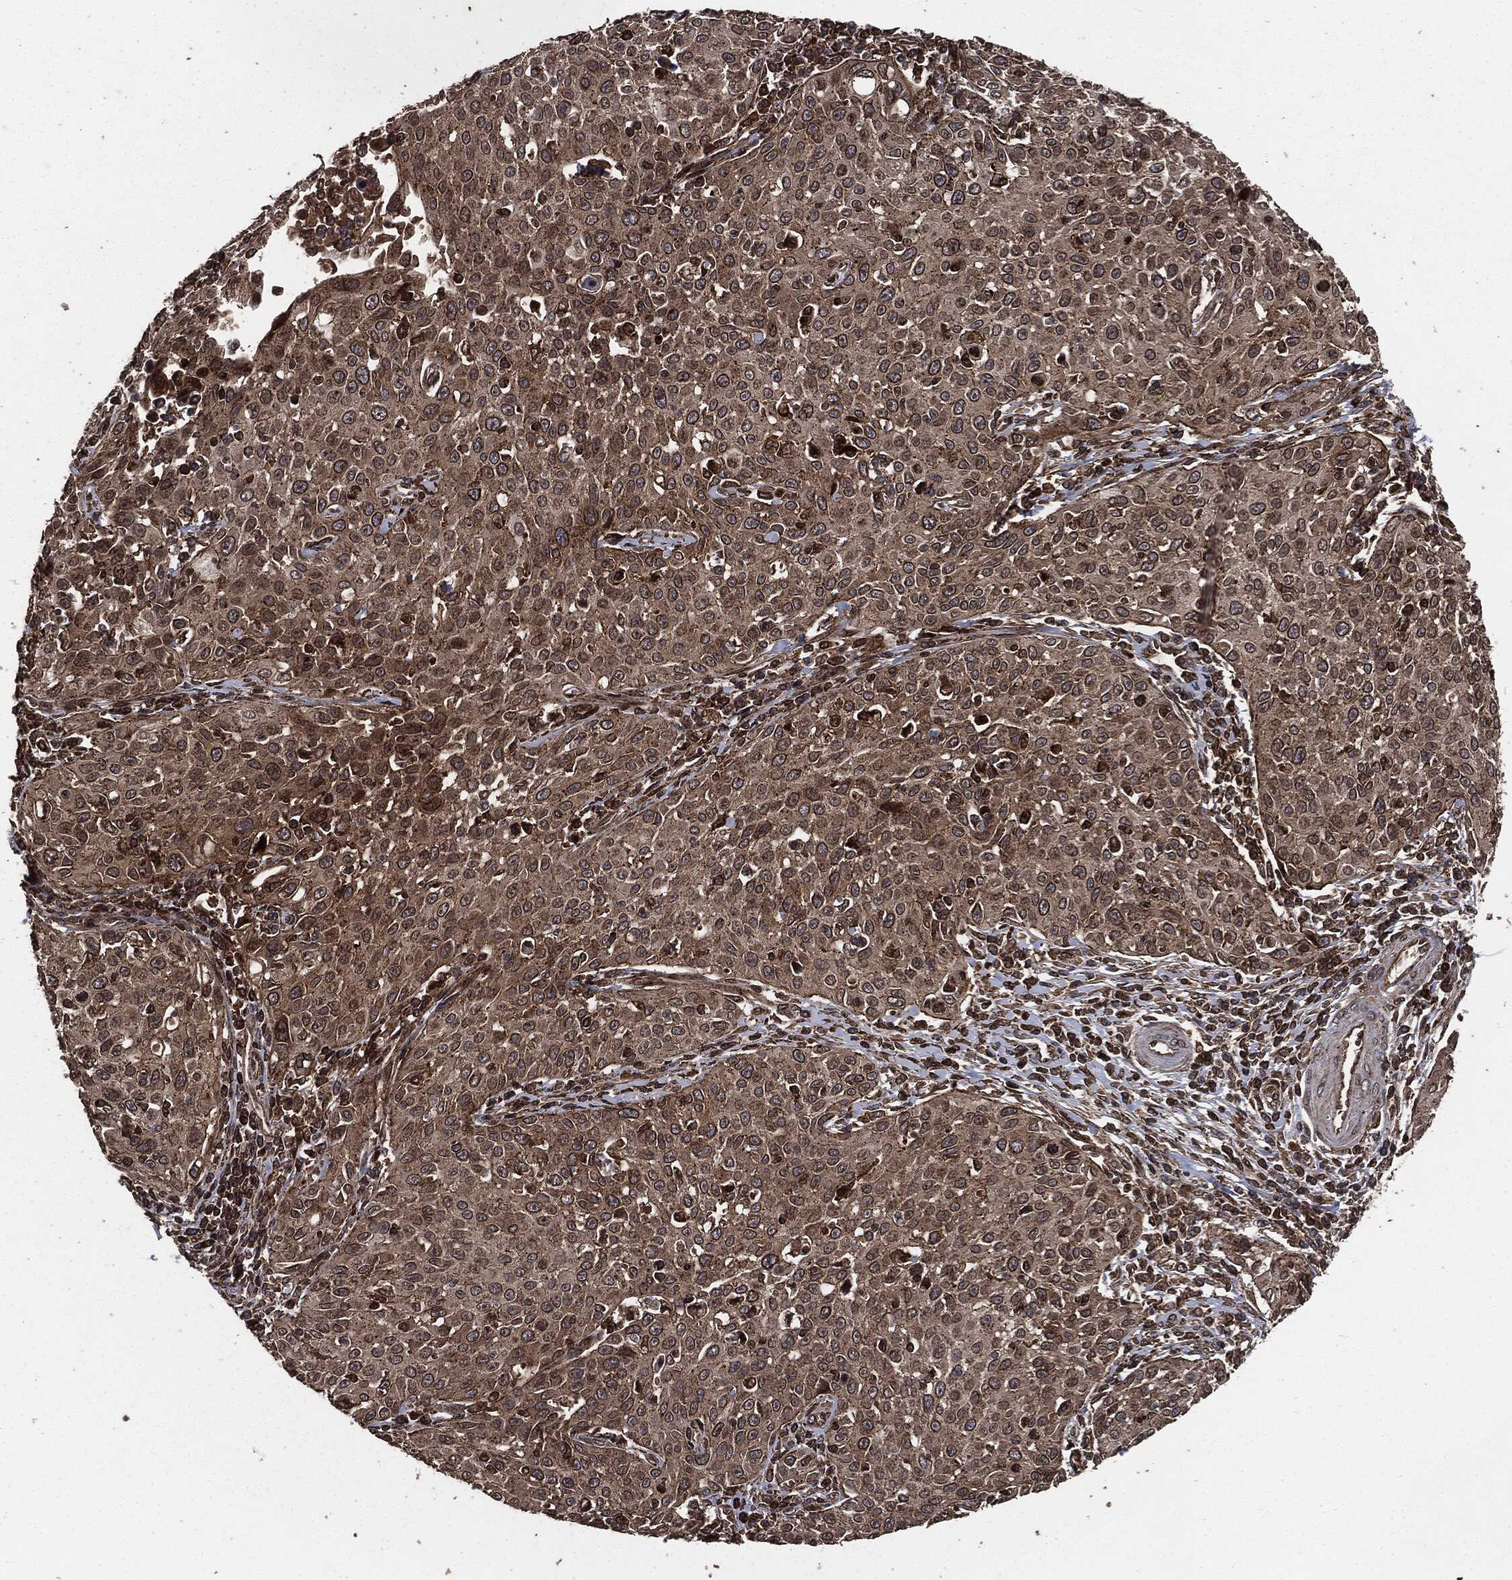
{"staining": {"intensity": "moderate", "quantity": ">75%", "location": "cytoplasmic/membranous"}, "tissue": "cervical cancer", "cell_type": "Tumor cells", "image_type": "cancer", "snomed": [{"axis": "morphology", "description": "Squamous cell carcinoma, NOS"}, {"axis": "topography", "description": "Cervix"}], "caption": "Cervical squamous cell carcinoma stained with DAB immunohistochemistry (IHC) shows medium levels of moderate cytoplasmic/membranous expression in approximately >75% of tumor cells. Immunohistochemistry stains the protein in brown and the nuclei are stained blue.", "gene": "IFIT1", "patient": {"sex": "female", "age": 26}}